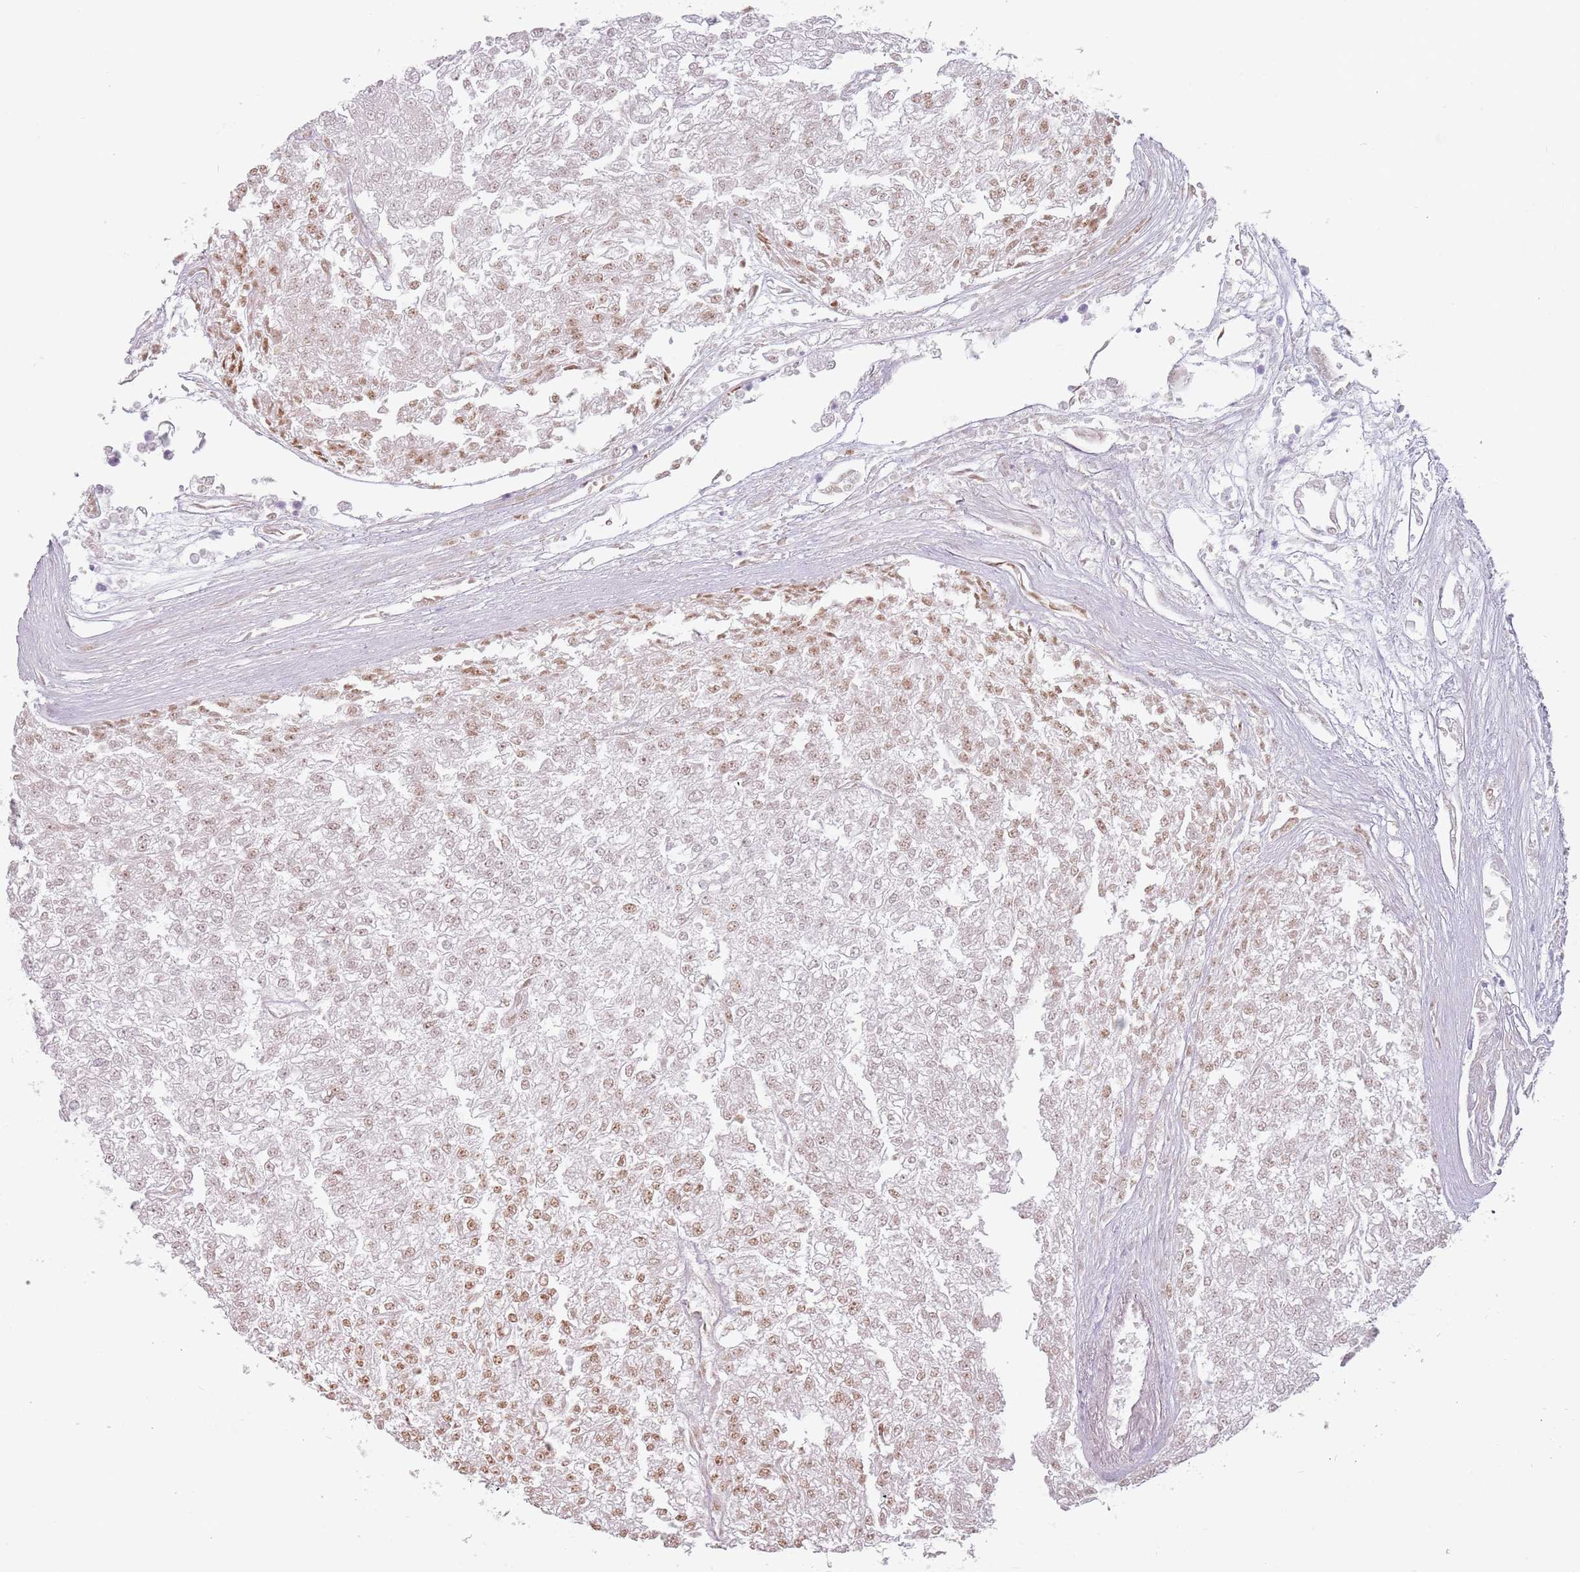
{"staining": {"intensity": "moderate", "quantity": "<25%", "location": "nuclear"}, "tissue": "renal cancer", "cell_type": "Tumor cells", "image_type": "cancer", "snomed": [{"axis": "morphology", "description": "Adenocarcinoma, NOS"}, {"axis": "topography", "description": "Kidney"}], "caption": "Protein staining of adenocarcinoma (renal) tissue shows moderate nuclear expression in about <25% of tumor cells. The staining is performed using DAB brown chromogen to label protein expression. The nuclei are counter-stained blue using hematoxylin.", "gene": "PTCHD1", "patient": {"sex": "female", "age": 54}}